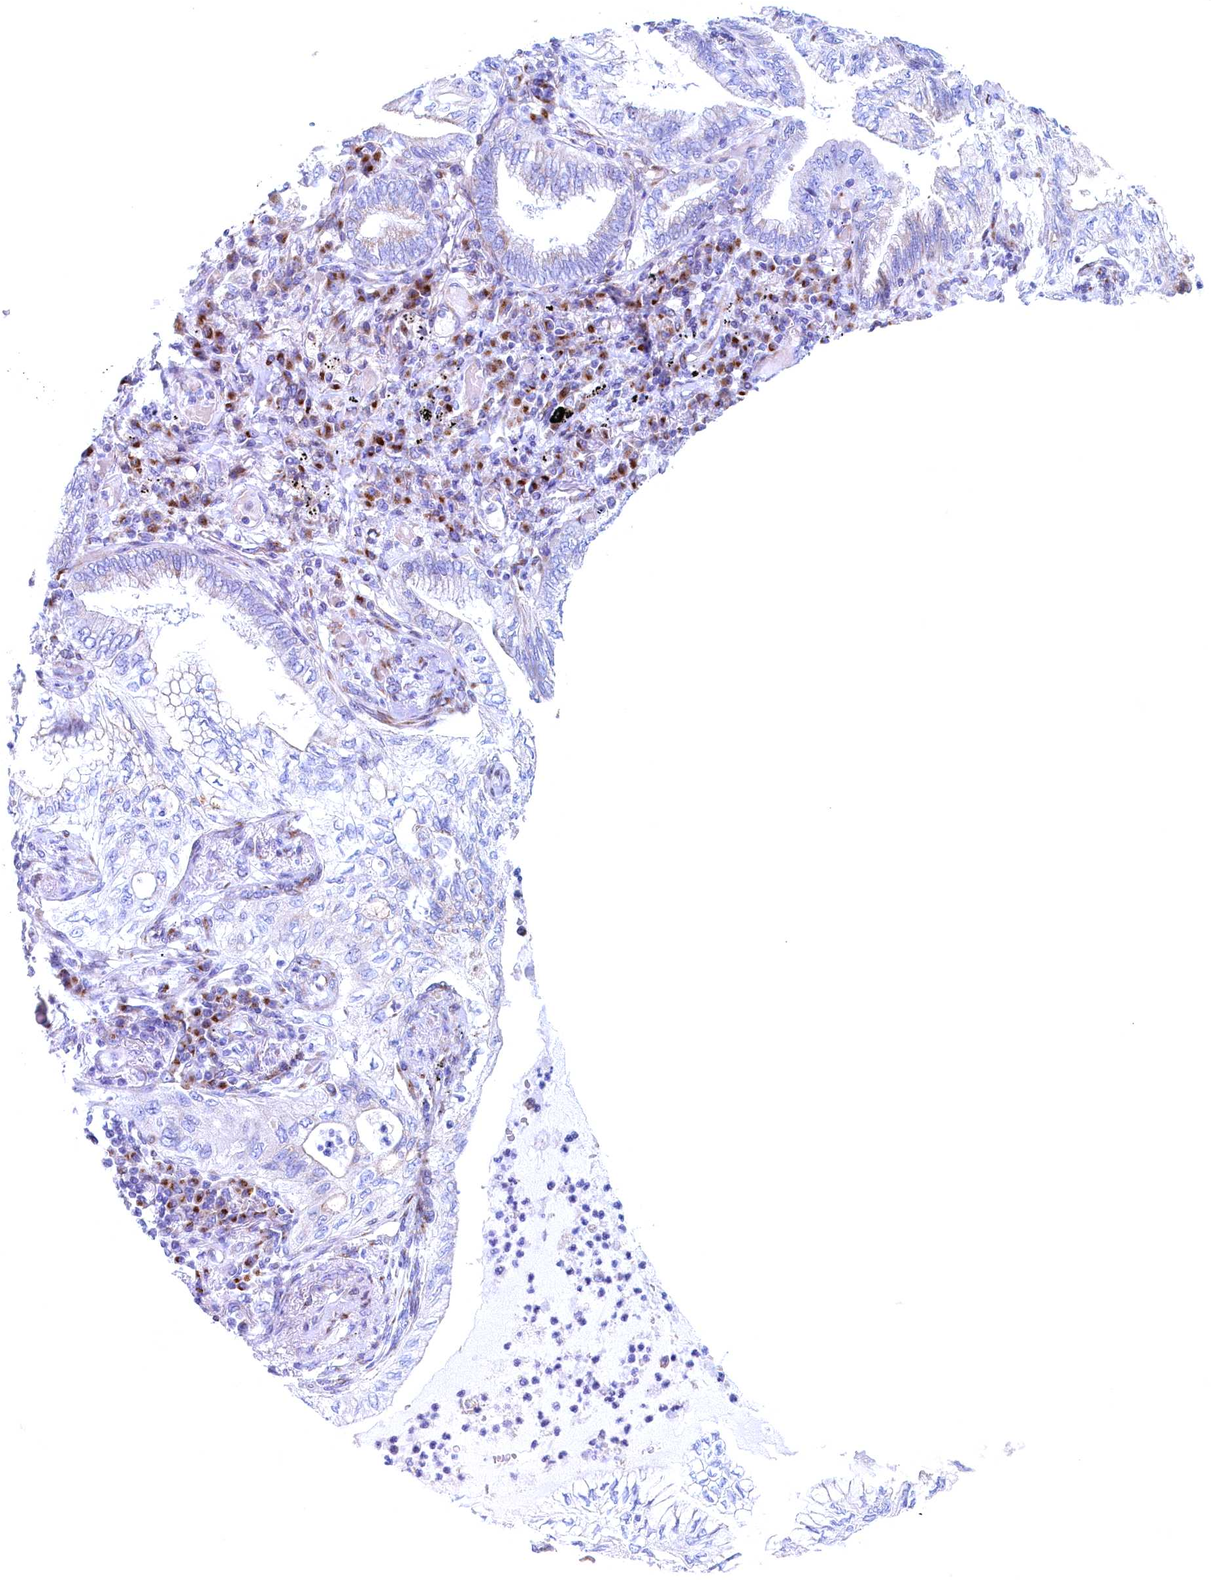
{"staining": {"intensity": "negative", "quantity": "none", "location": "none"}, "tissue": "lung cancer", "cell_type": "Tumor cells", "image_type": "cancer", "snomed": [{"axis": "morphology", "description": "Adenocarcinoma, NOS"}, {"axis": "topography", "description": "Lung"}], "caption": "A photomicrograph of adenocarcinoma (lung) stained for a protein exhibits no brown staining in tumor cells.", "gene": "MTFMT", "patient": {"sex": "female", "age": 70}}